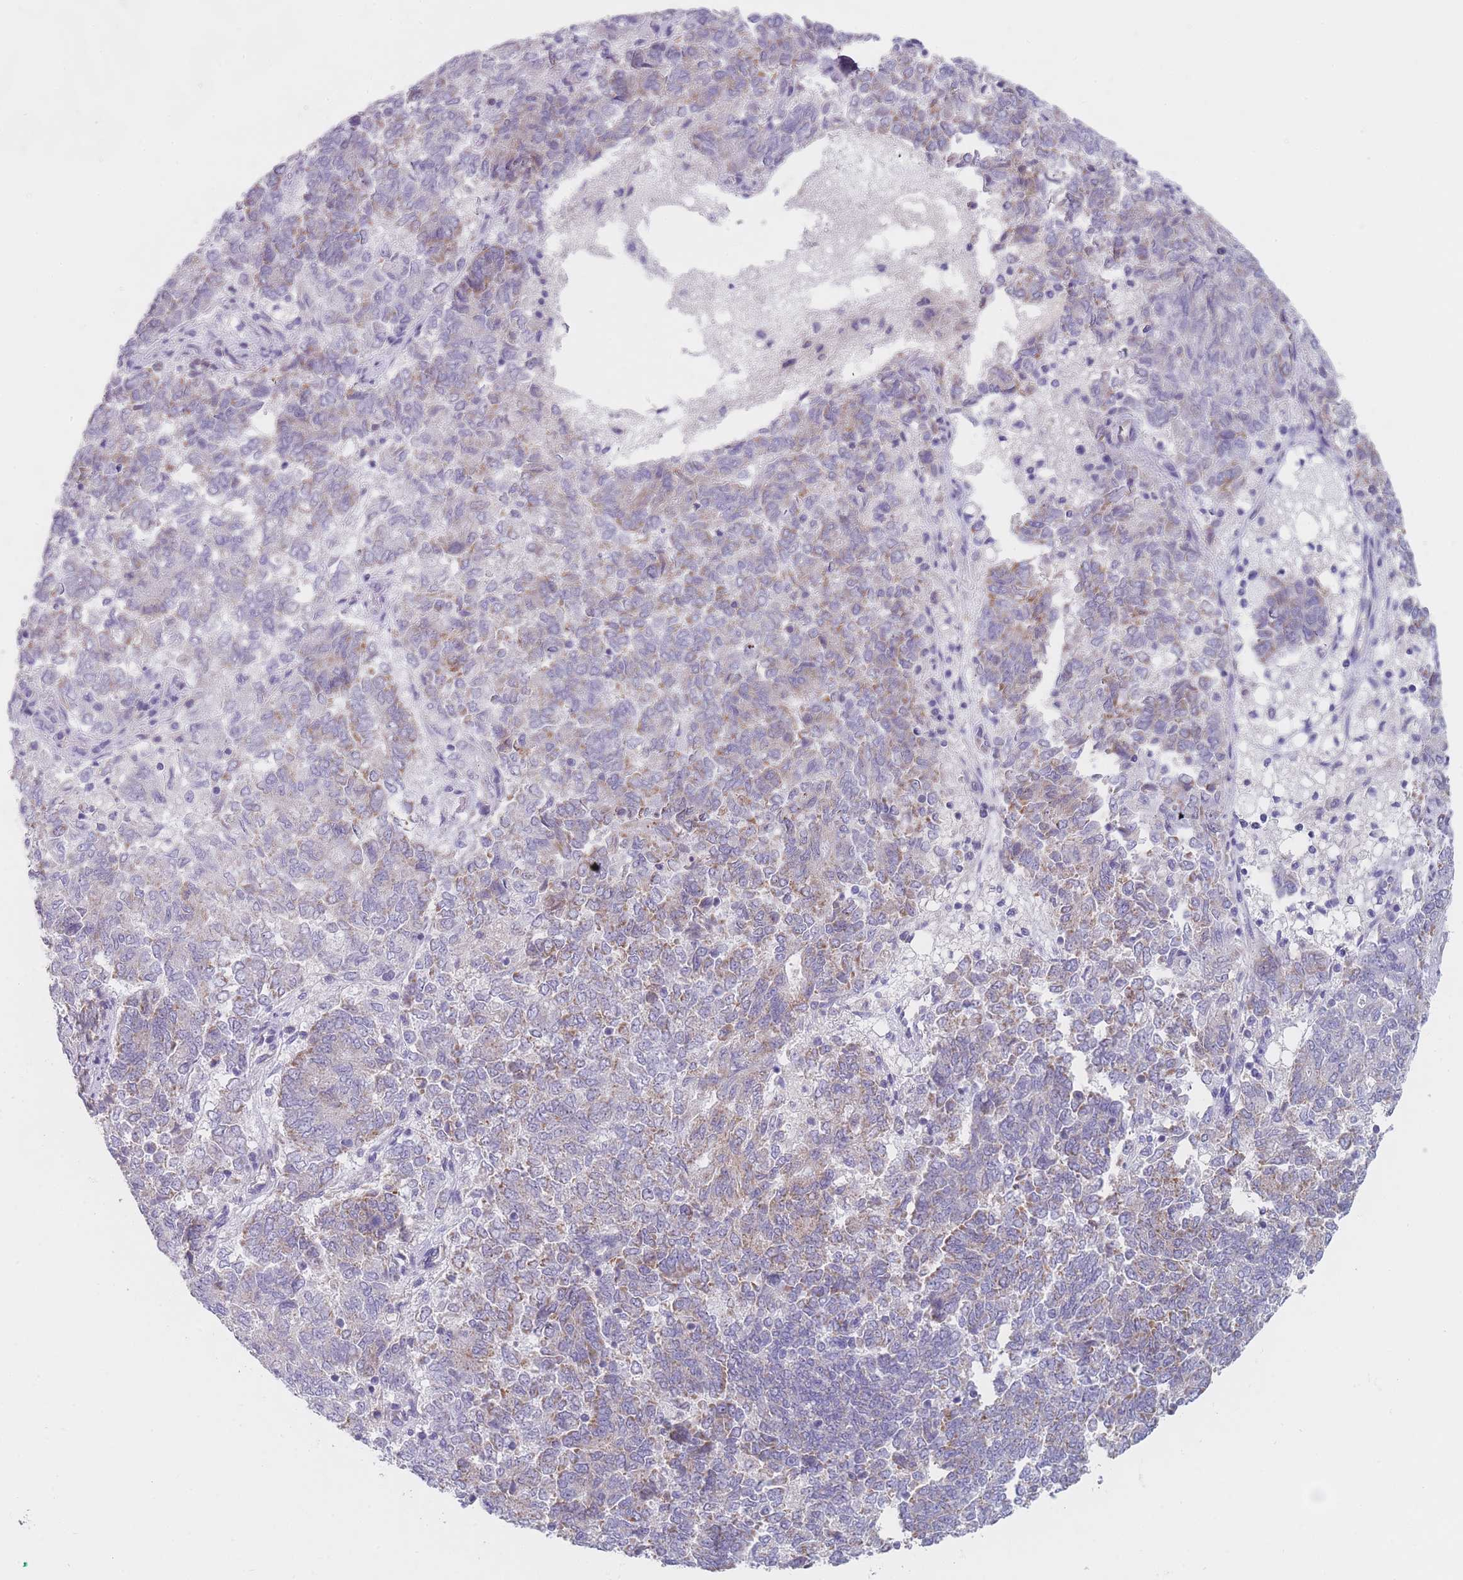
{"staining": {"intensity": "weak", "quantity": "25%-75%", "location": "cytoplasmic/membranous"}, "tissue": "endometrial cancer", "cell_type": "Tumor cells", "image_type": "cancer", "snomed": [{"axis": "morphology", "description": "Adenocarcinoma, NOS"}, {"axis": "topography", "description": "Endometrium"}], "caption": "Endometrial adenocarcinoma was stained to show a protein in brown. There is low levels of weak cytoplasmic/membranous positivity in about 25%-75% of tumor cells.", "gene": "MRPS14", "patient": {"sex": "female", "age": 80}}